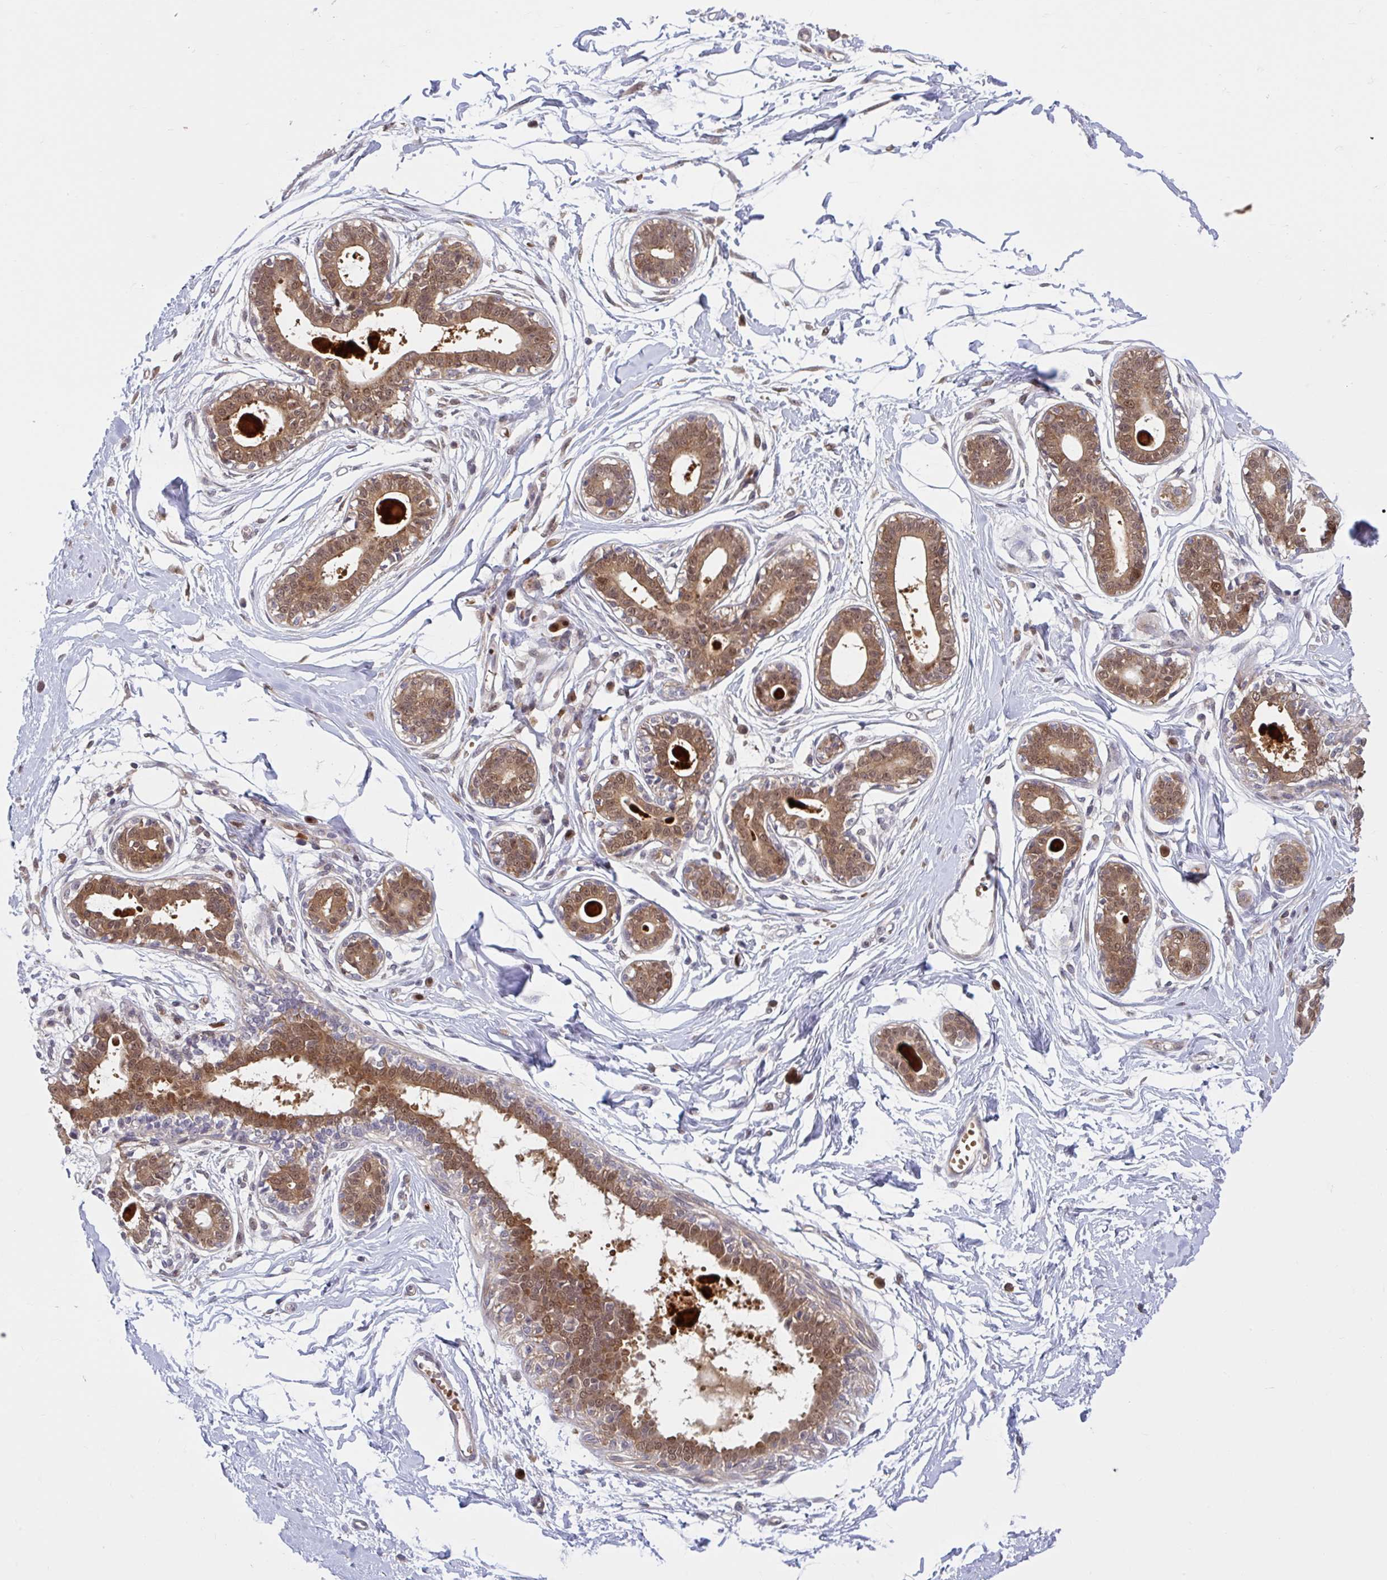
{"staining": {"intensity": "negative", "quantity": "none", "location": "none"}, "tissue": "breast", "cell_type": "Adipocytes", "image_type": "normal", "snomed": [{"axis": "morphology", "description": "Normal tissue, NOS"}, {"axis": "topography", "description": "Breast"}], "caption": "An IHC photomicrograph of unremarkable breast is shown. There is no staining in adipocytes of breast.", "gene": "HMBS", "patient": {"sex": "female", "age": 45}}